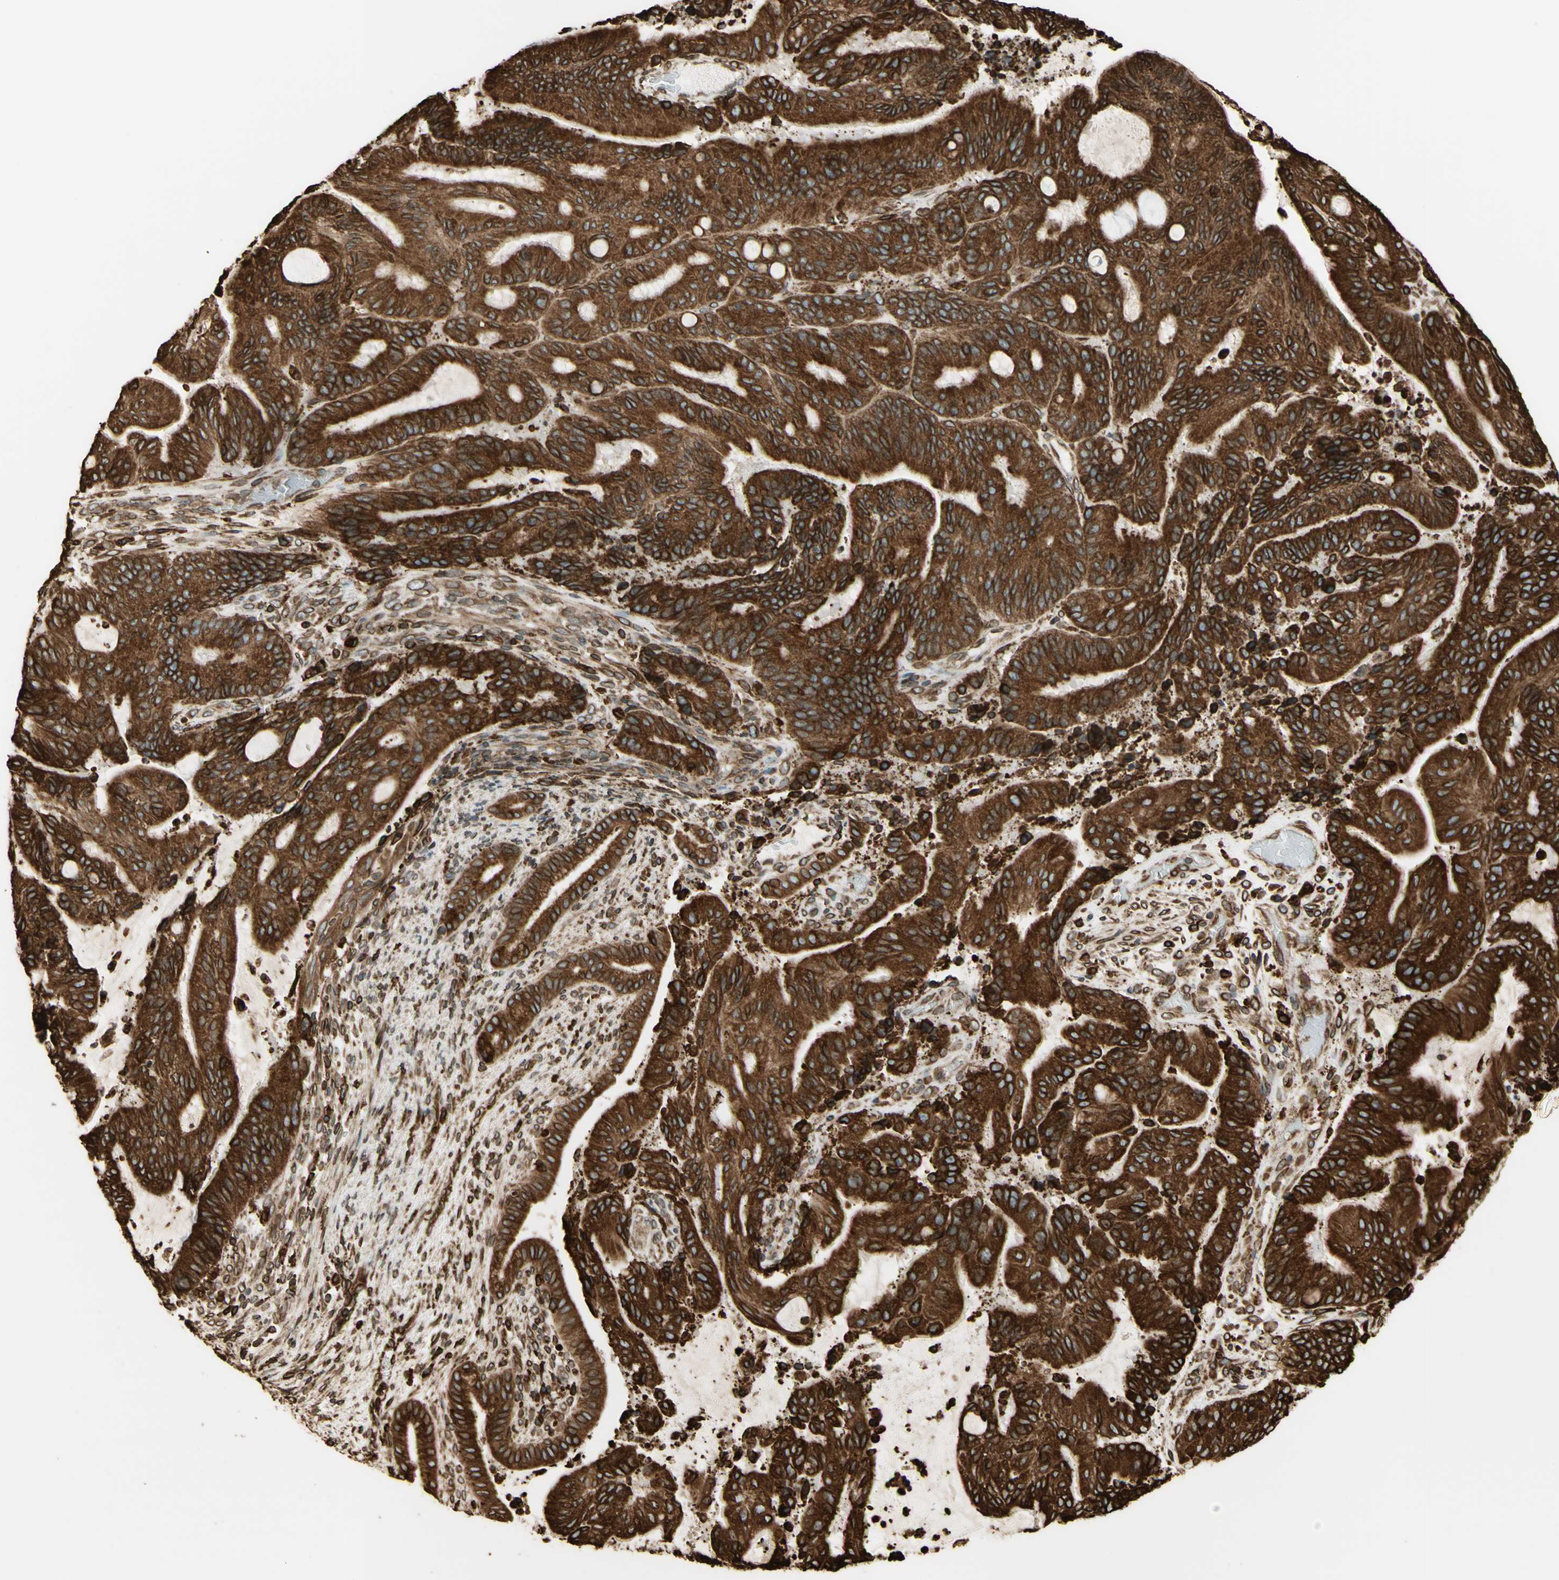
{"staining": {"intensity": "strong", "quantity": ">75%", "location": "cytoplasmic/membranous"}, "tissue": "liver cancer", "cell_type": "Tumor cells", "image_type": "cancer", "snomed": [{"axis": "morphology", "description": "Cholangiocarcinoma"}, {"axis": "topography", "description": "Liver"}], "caption": "DAB immunohistochemical staining of liver cancer (cholangiocarcinoma) shows strong cytoplasmic/membranous protein positivity in about >75% of tumor cells.", "gene": "CANX", "patient": {"sex": "female", "age": 73}}